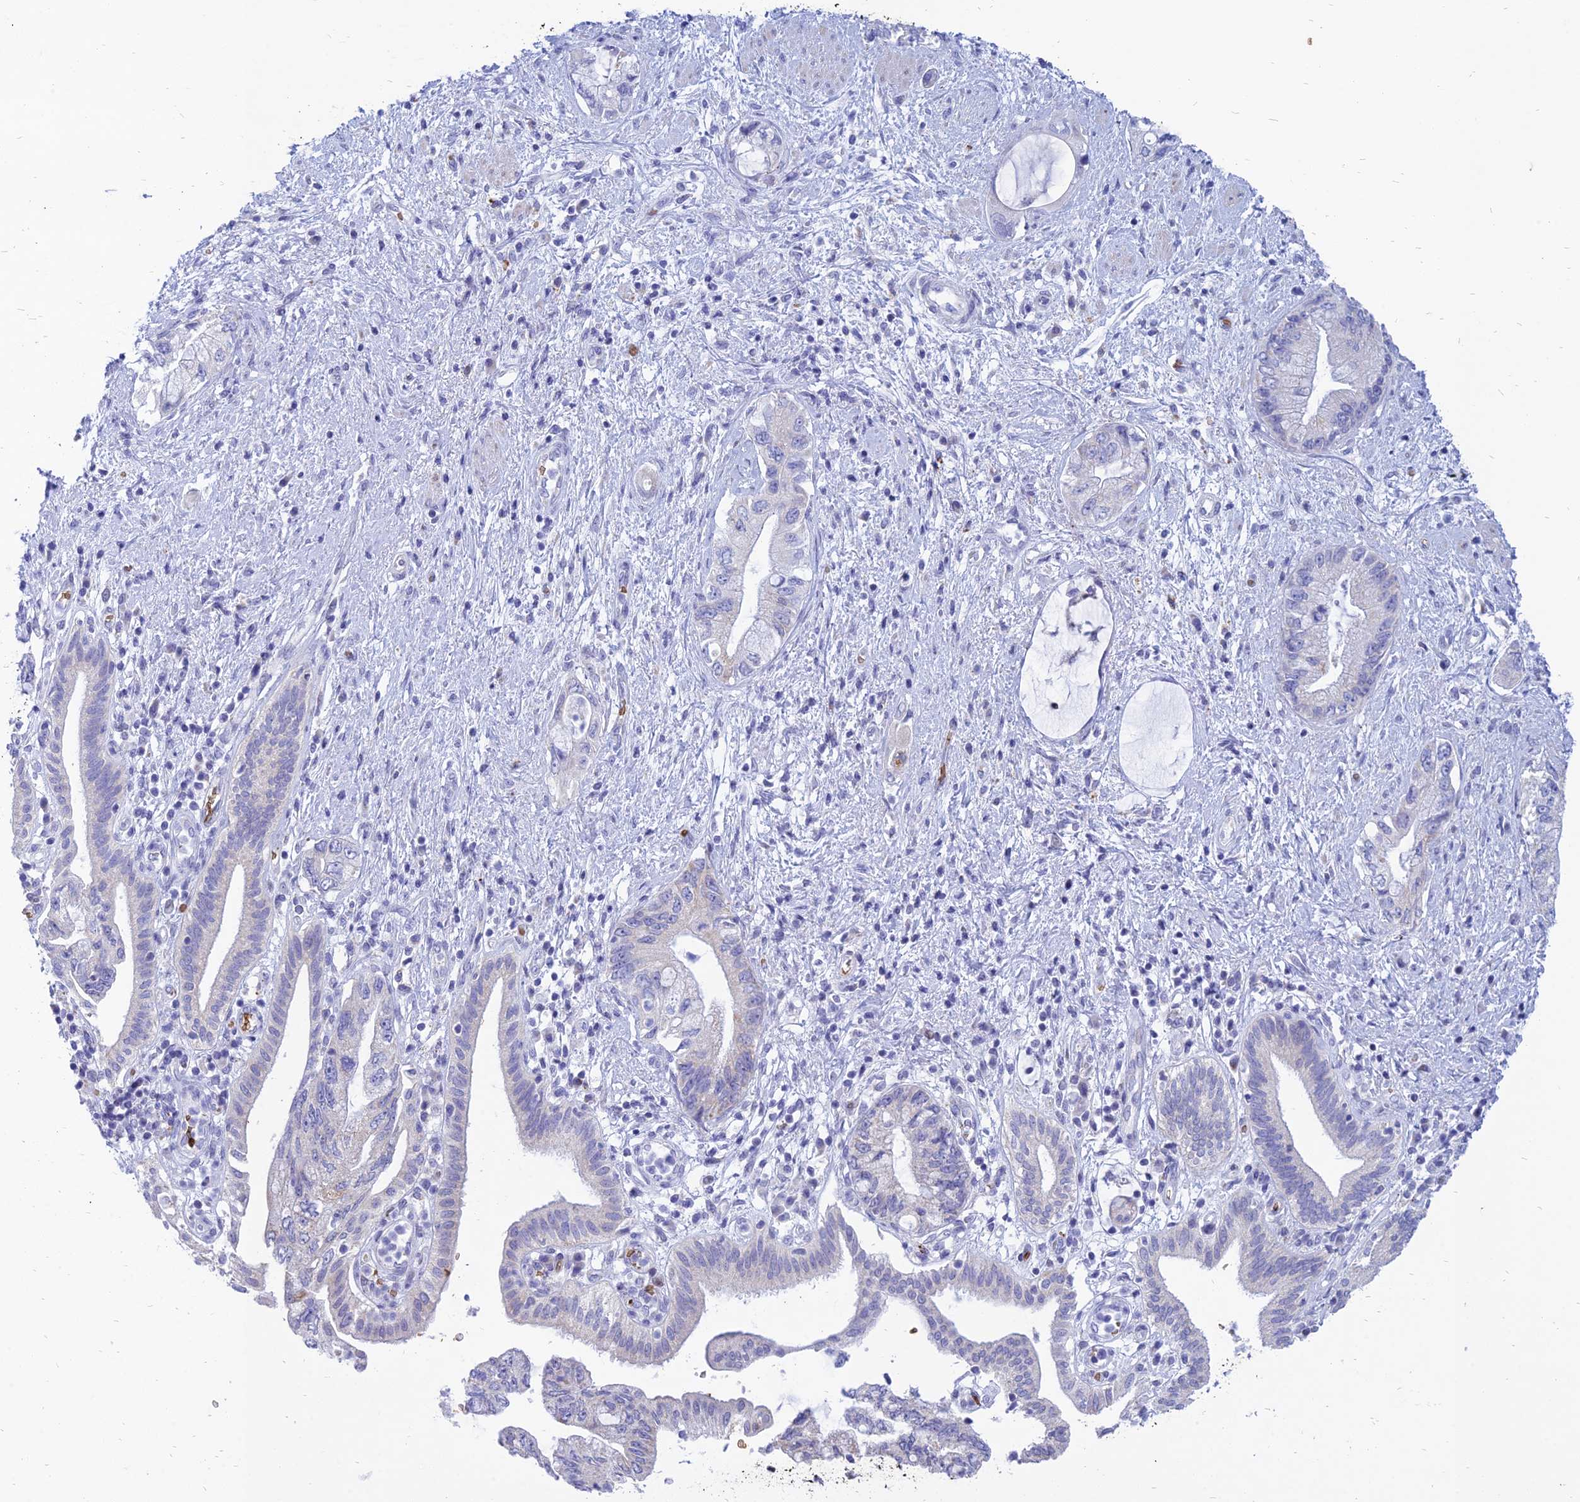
{"staining": {"intensity": "negative", "quantity": "none", "location": "none"}, "tissue": "pancreatic cancer", "cell_type": "Tumor cells", "image_type": "cancer", "snomed": [{"axis": "morphology", "description": "Adenocarcinoma, NOS"}, {"axis": "topography", "description": "Pancreas"}], "caption": "This is a image of immunohistochemistry (IHC) staining of pancreatic adenocarcinoma, which shows no positivity in tumor cells.", "gene": "HHAT", "patient": {"sex": "female", "age": 73}}